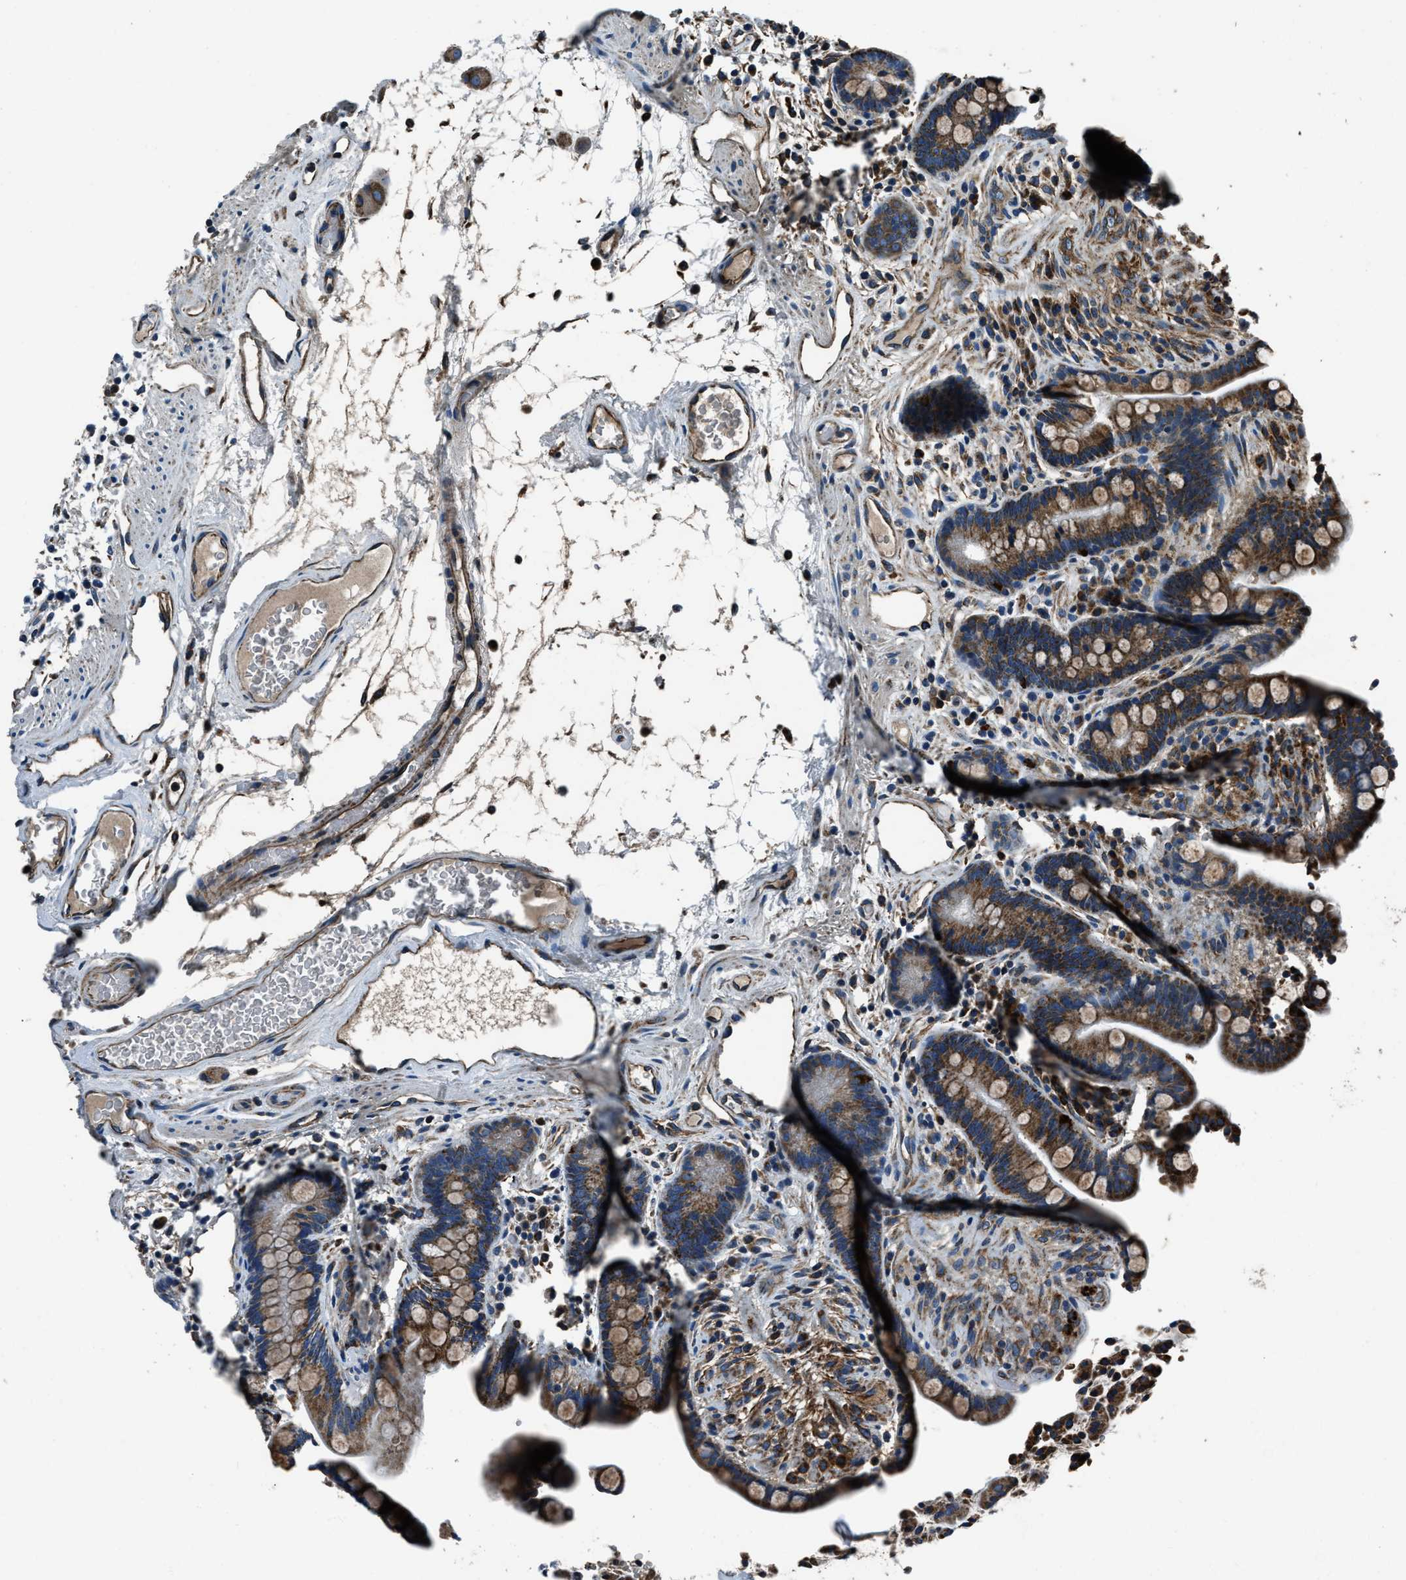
{"staining": {"intensity": "moderate", "quantity": ">75%", "location": "cytoplasmic/membranous"}, "tissue": "colon", "cell_type": "Endothelial cells", "image_type": "normal", "snomed": [{"axis": "morphology", "description": "Normal tissue, NOS"}, {"axis": "topography", "description": "Colon"}], "caption": "Unremarkable colon displays moderate cytoplasmic/membranous positivity in about >75% of endothelial cells.", "gene": "OGDH", "patient": {"sex": "male", "age": 73}}